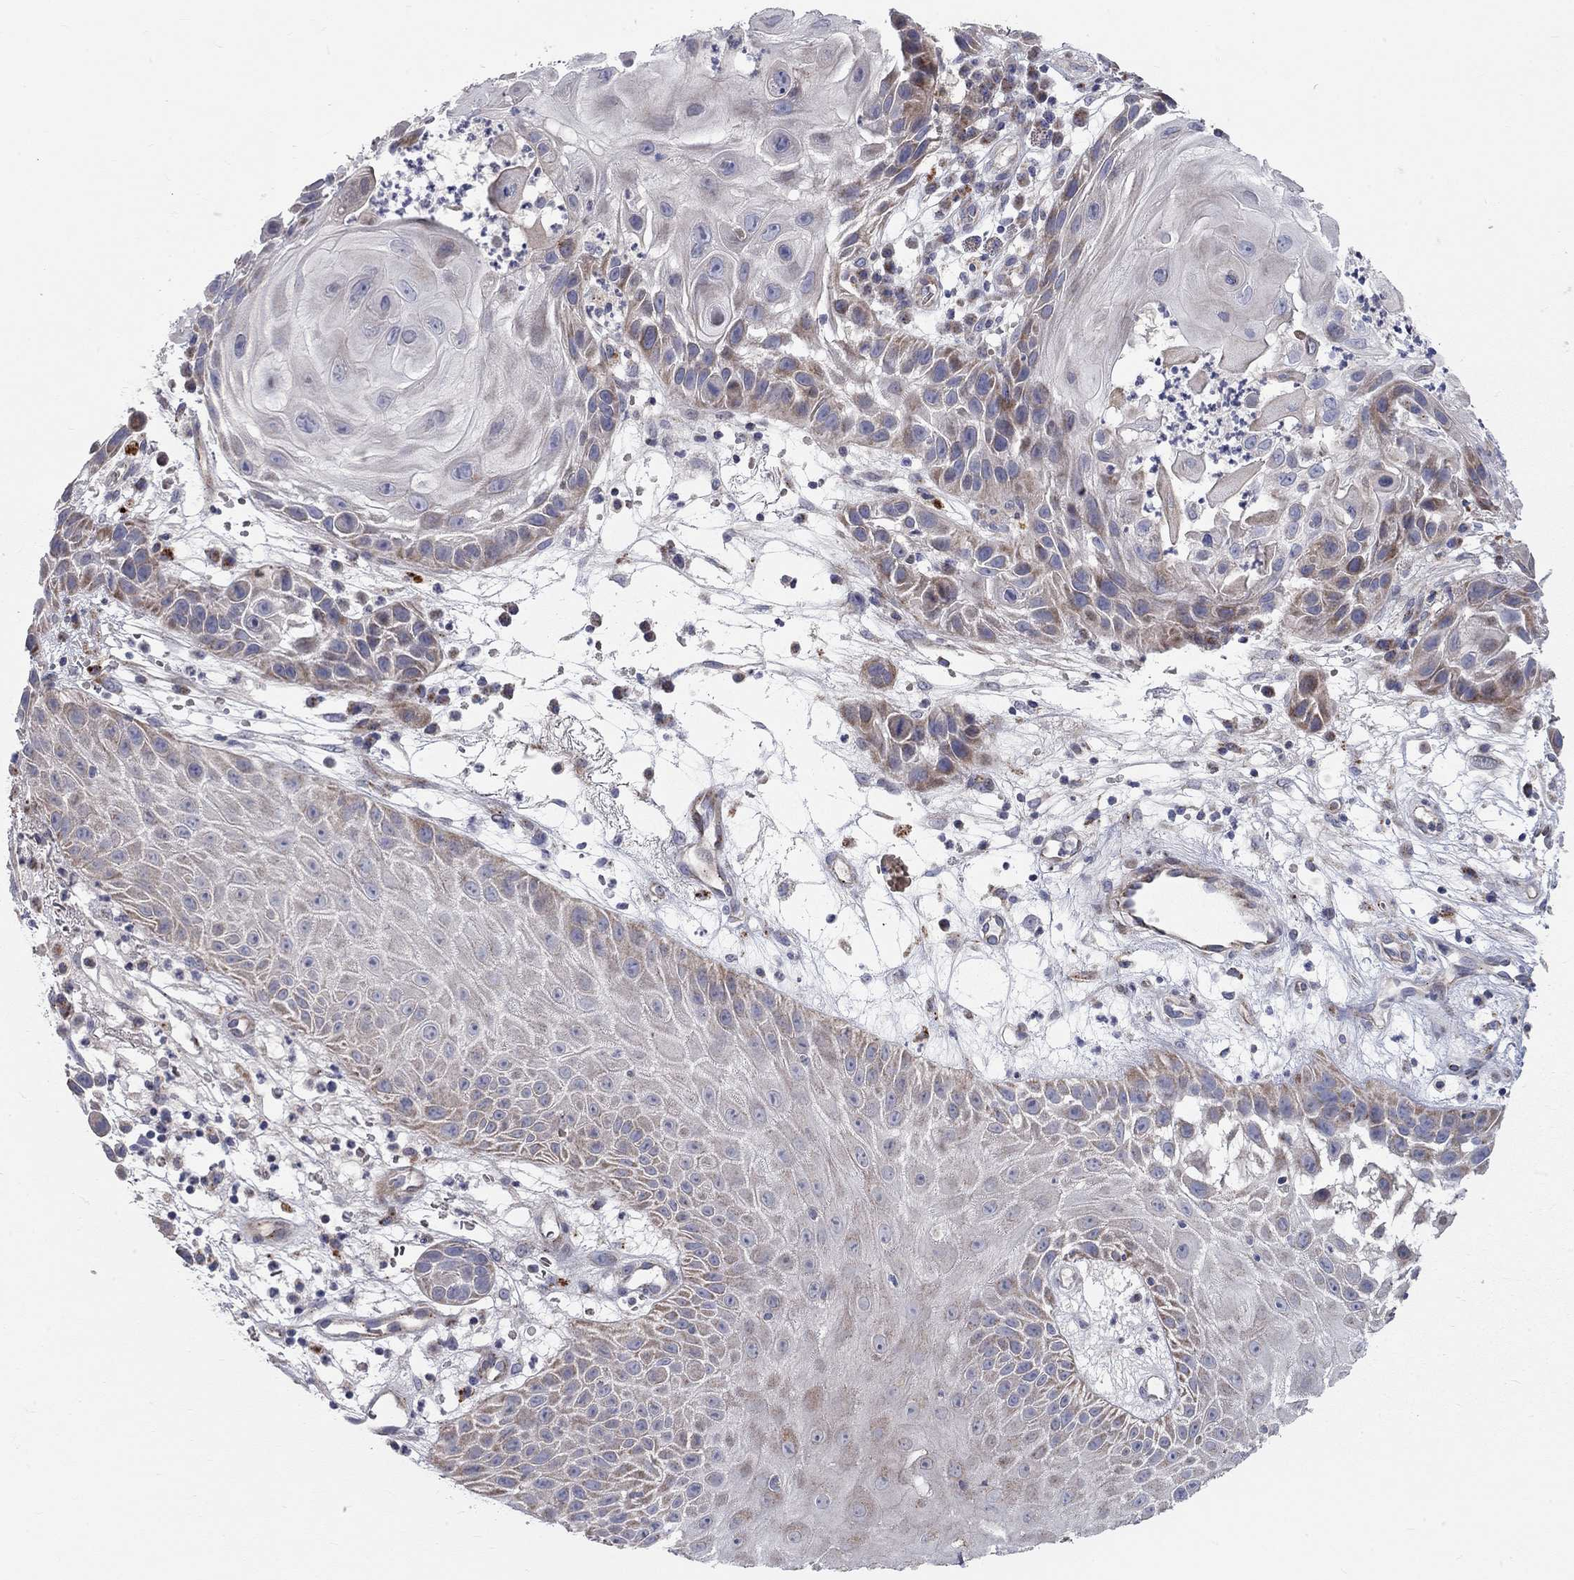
{"staining": {"intensity": "weak", "quantity": "<25%", "location": "cytoplasmic/membranous"}, "tissue": "skin cancer", "cell_type": "Tumor cells", "image_type": "cancer", "snomed": [{"axis": "morphology", "description": "Normal tissue, NOS"}, {"axis": "morphology", "description": "Squamous cell carcinoma, NOS"}, {"axis": "topography", "description": "Skin"}], "caption": "DAB (3,3'-diaminobenzidine) immunohistochemical staining of human skin cancer shows no significant staining in tumor cells.", "gene": "KANSL1L", "patient": {"sex": "male", "age": 79}}